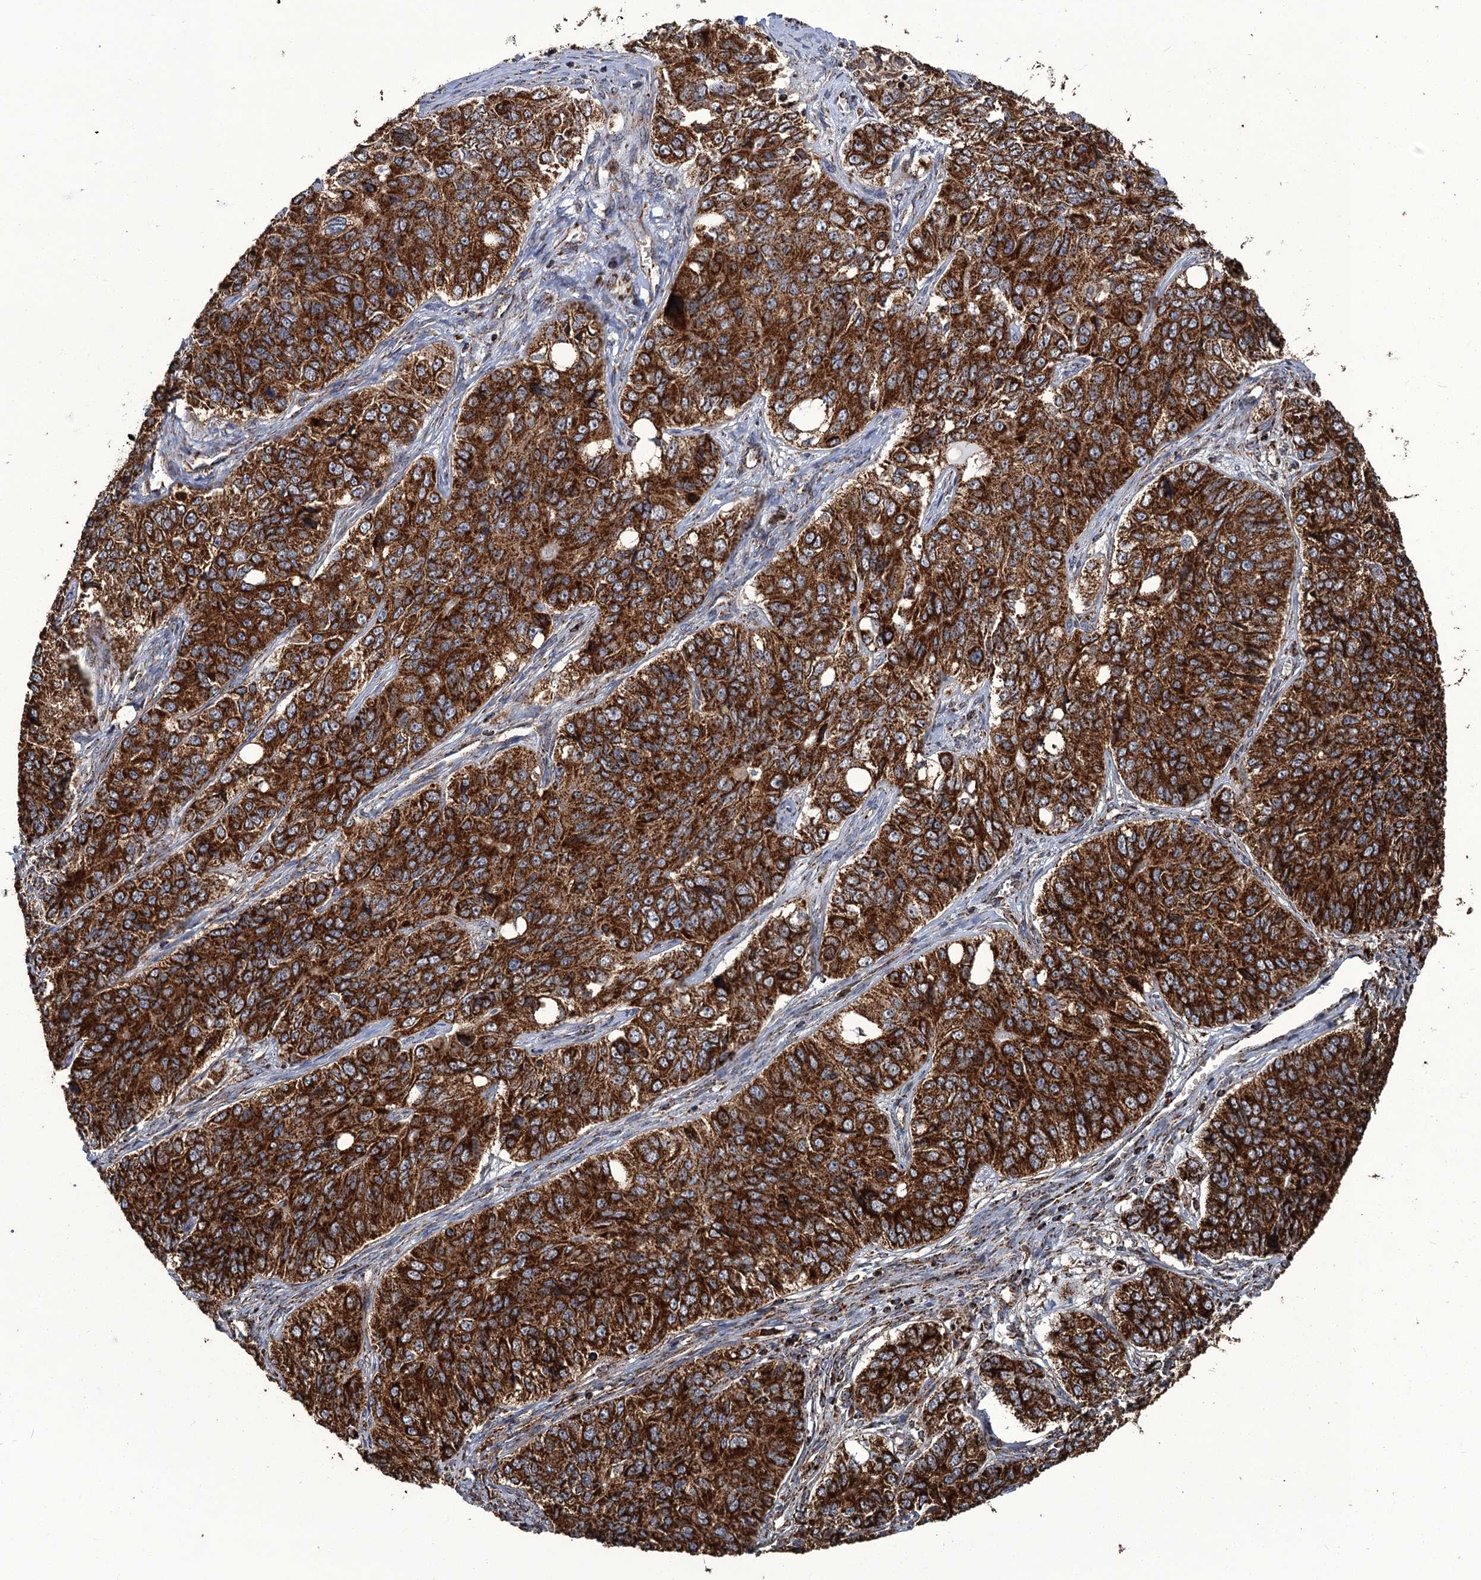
{"staining": {"intensity": "strong", "quantity": ">75%", "location": "cytoplasmic/membranous"}, "tissue": "ovarian cancer", "cell_type": "Tumor cells", "image_type": "cancer", "snomed": [{"axis": "morphology", "description": "Carcinoma, endometroid"}, {"axis": "topography", "description": "Ovary"}], "caption": "There is high levels of strong cytoplasmic/membranous positivity in tumor cells of endometroid carcinoma (ovarian), as demonstrated by immunohistochemical staining (brown color).", "gene": "APH1A", "patient": {"sex": "female", "age": 51}}